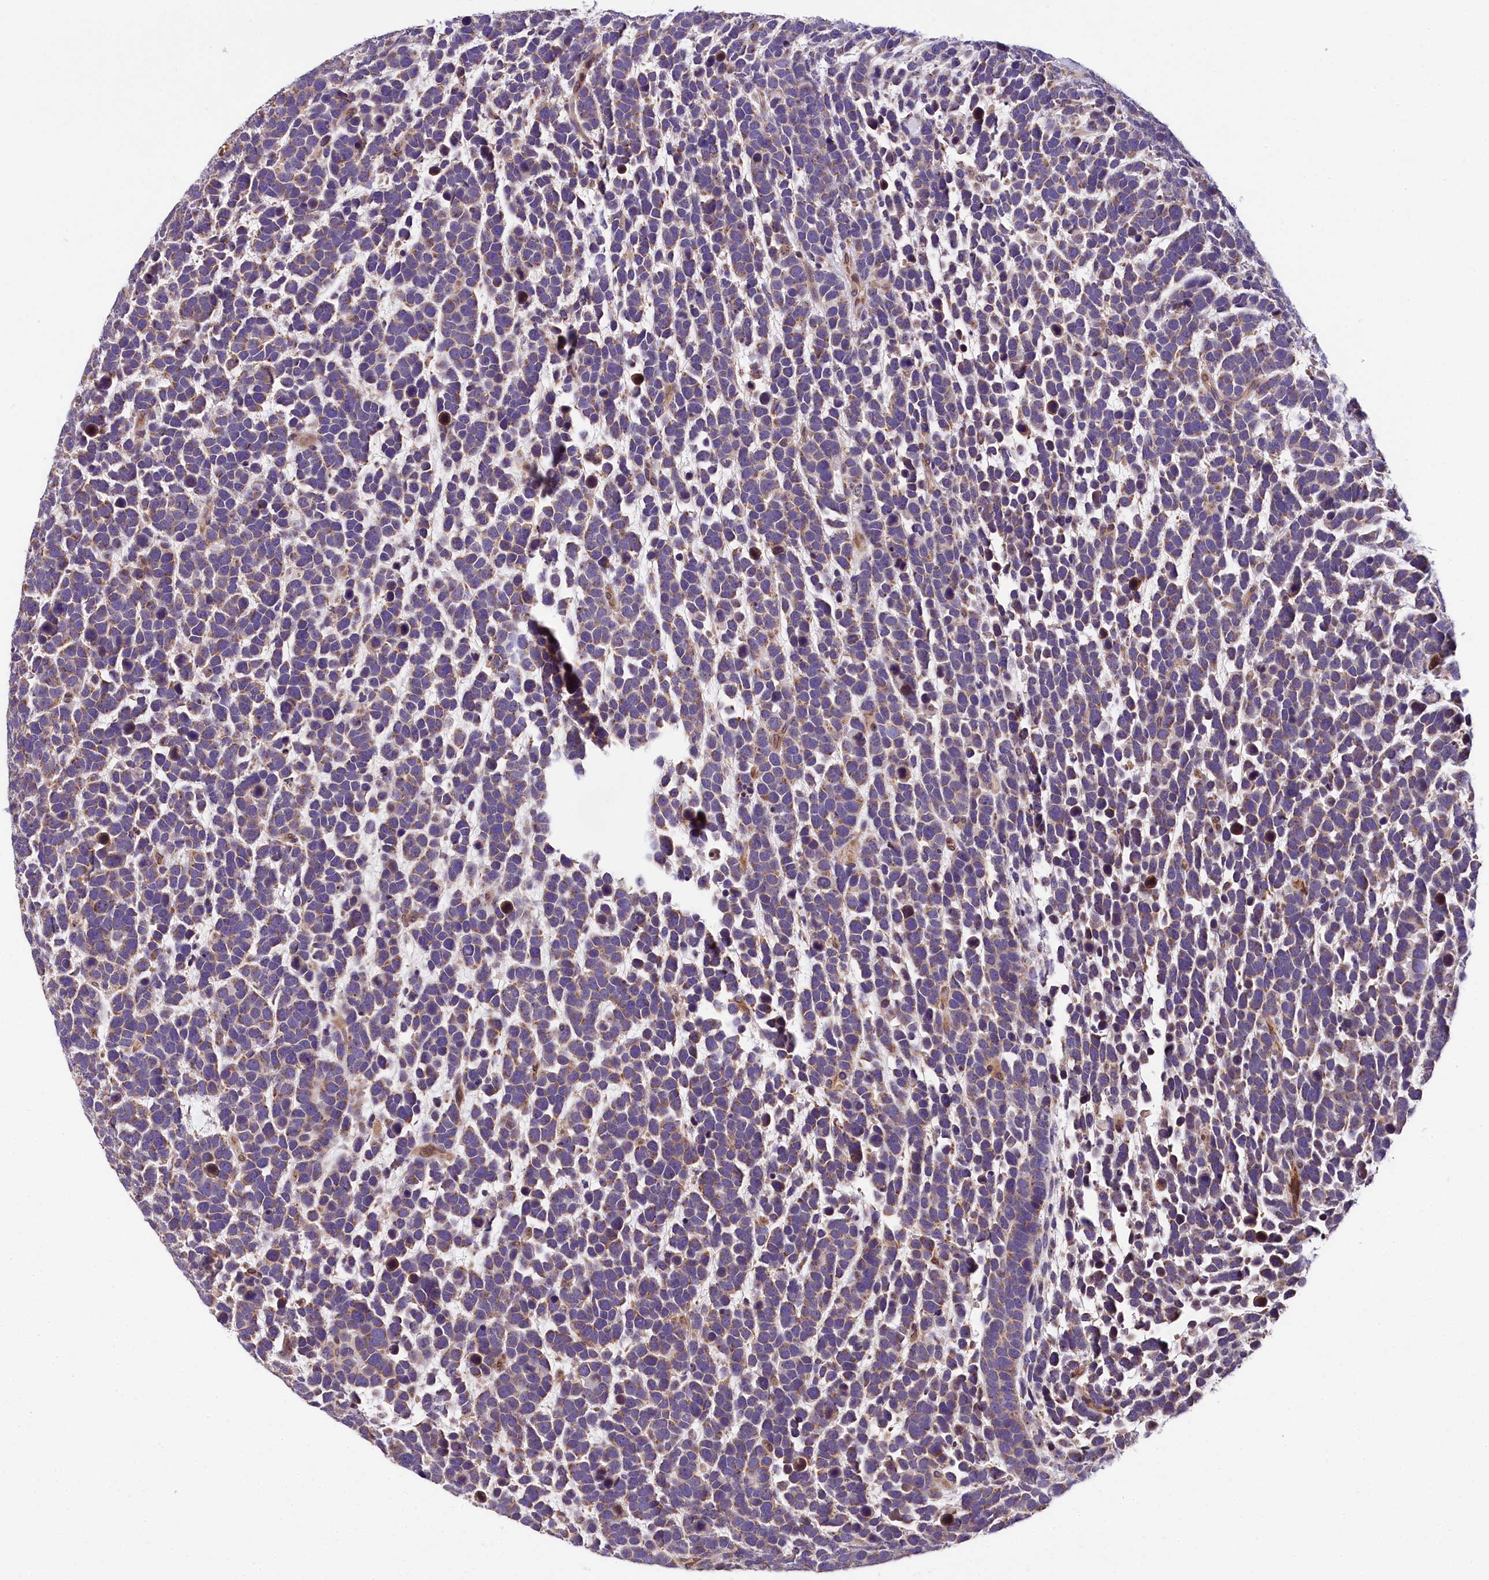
{"staining": {"intensity": "weak", "quantity": ">75%", "location": "cytoplasmic/membranous"}, "tissue": "urothelial cancer", "cell_type": "Tumor cells", "image_type": "cancer", "snomed": [{"axis": "morphology", "description": "Urothelial carcinoma, High grade"}, {"axis": "topography", "description": "Urinary bladder"}], "caption": "Urothelial carcinoma (high-grade) was stained to show a protein in brown. There is low levels of weak cytoplasmic/membranous expression in about >75% of tumor cells.", "gene": "SUPV3L1", "patient": {"sex": "female", "age": 82}}